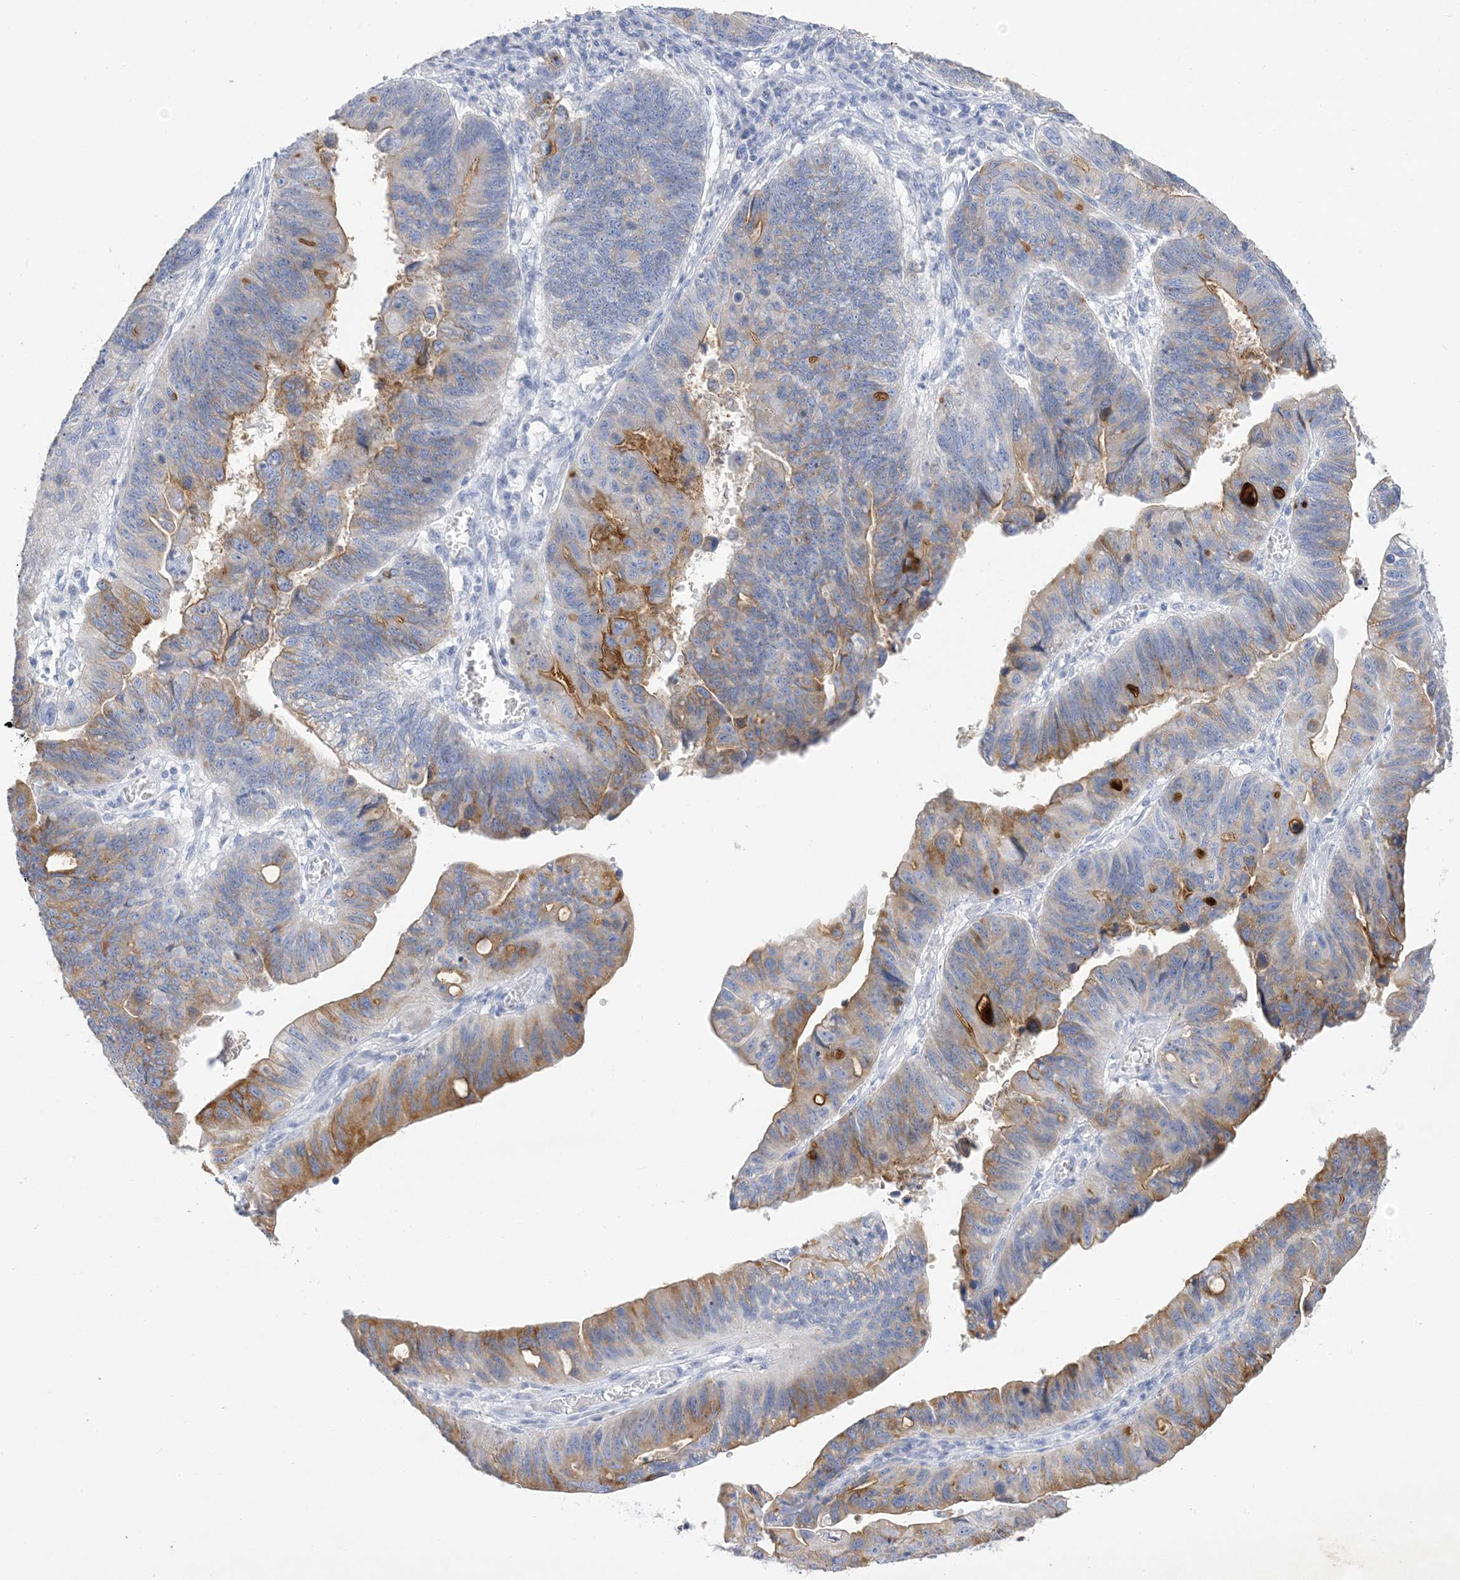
{"staining": {"intensity": "moderate", "quantity": "<25%", "location": "cytoplasmic/membranous"}, "tissue": "stomach cancer", "cell_type": "Tumor cells", "image_type": "cancer", "snomed": [{"axis": "morphology", "description": "Adenocarcinoma, NOS"}, {"axis": "topography", "description": "Stomach"}], "caption": "Brown immunohistochemical staining in human stomach adenocarcinoma reveals moderate cytoplasmic/membranous positivity in approximately <25% of tumor cells. The staining was performed using DAB, with brown indicating positive protein expression. Nuclei are stained blue with hematoxylin.", "gene": "MUC17", "patient": {"sex": "male", "age": 59}}